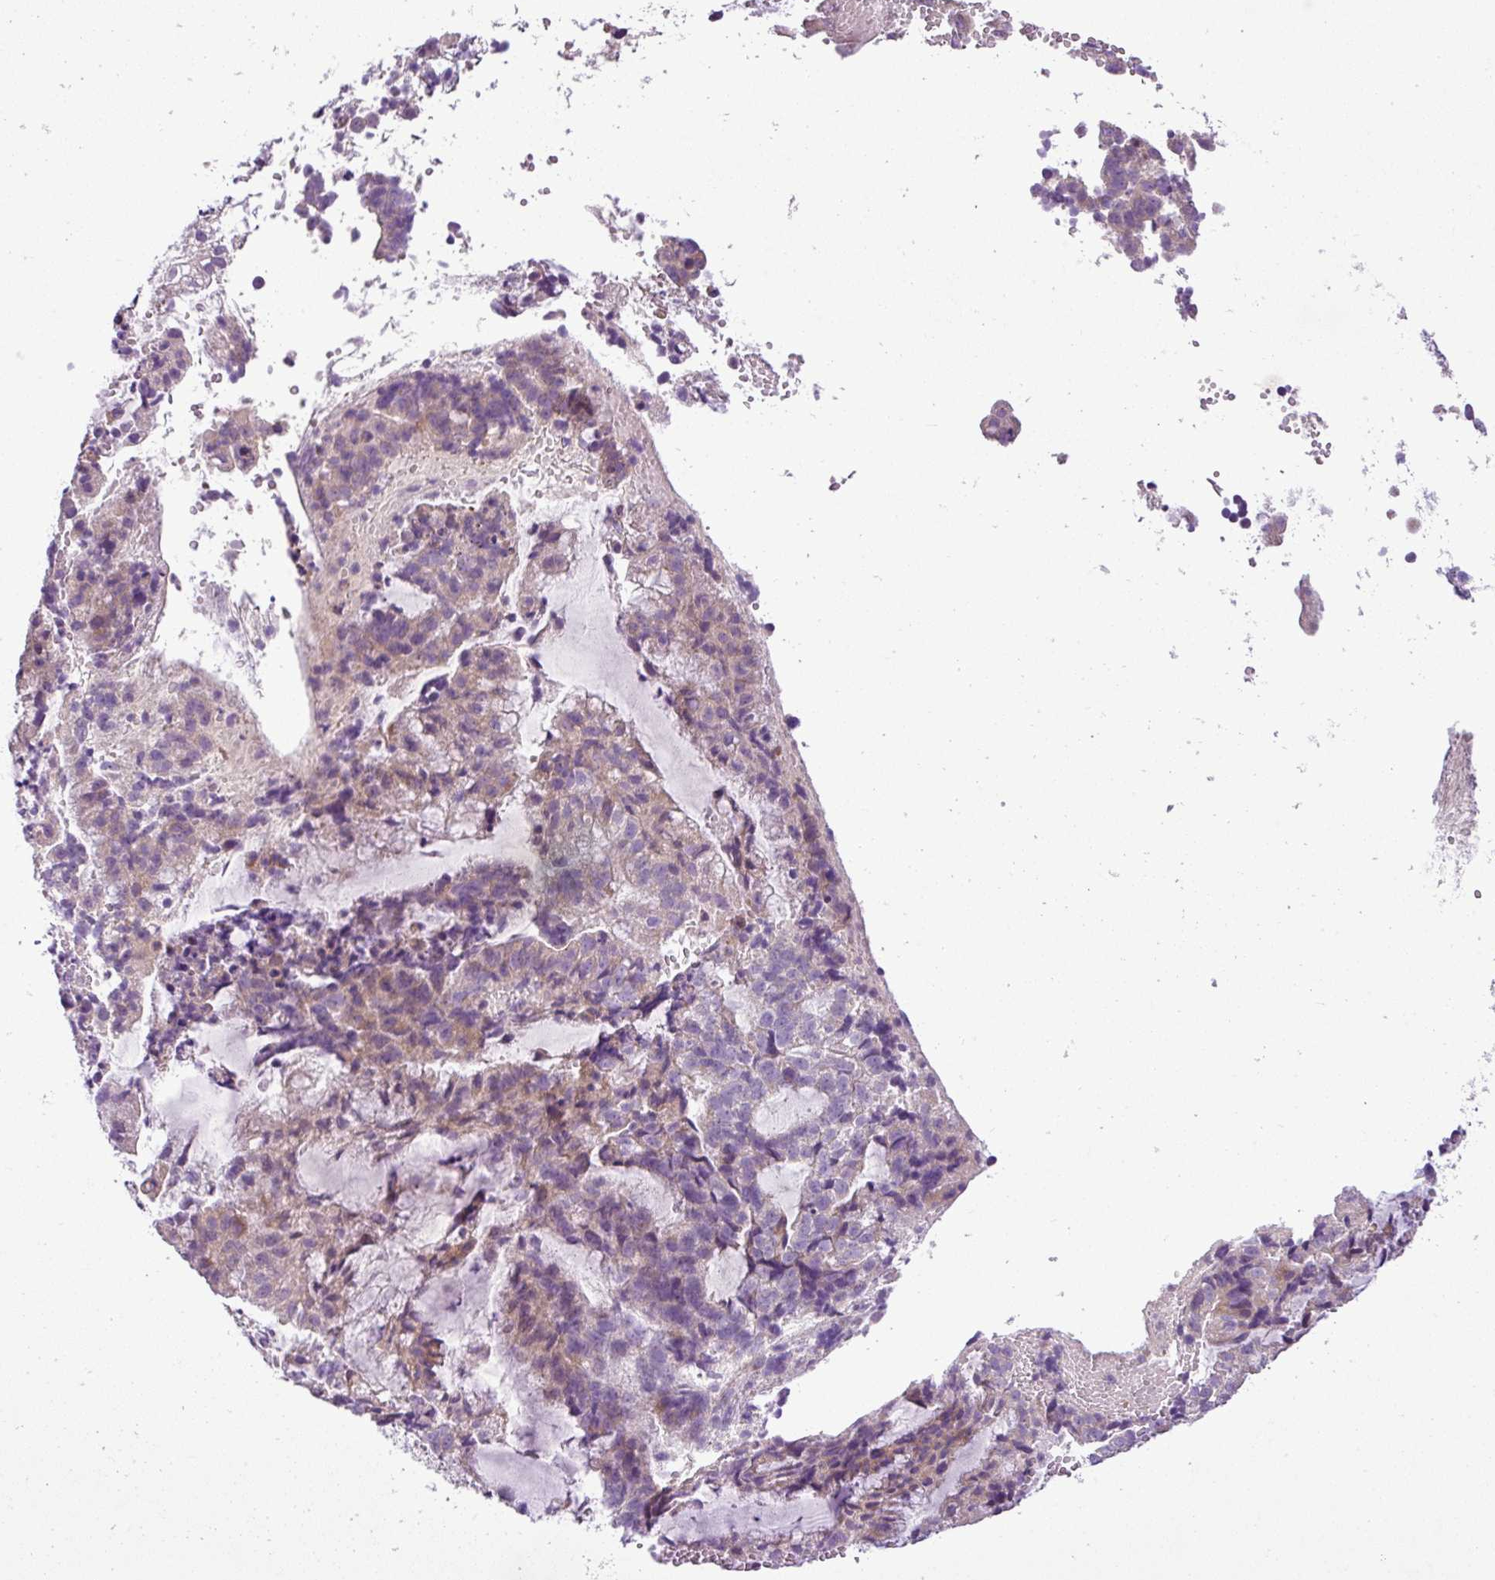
{"staining": {"intensity": "weak", "quantity": "25%-75%", "location": "cytoplasmic/membranous"}, "tissue": "endometrial cancer", "cell_type": "Tumor cells", "image_type": "cancer", "snomed": [{"axis": "morphology", "description": "Adenocarcinoma, NOS"}, {"axis": "topography", "description": "Endometrium"}], "caption": "Endometrial cancer (adenocarcinoma) was stained to show a protein in brown. There is low levels of weak cytoplasmic/membranous staining in about 25%-75% of tumor cells.", "gene": "MOCS3", "patient": {"sex": "female", "age": 76}}